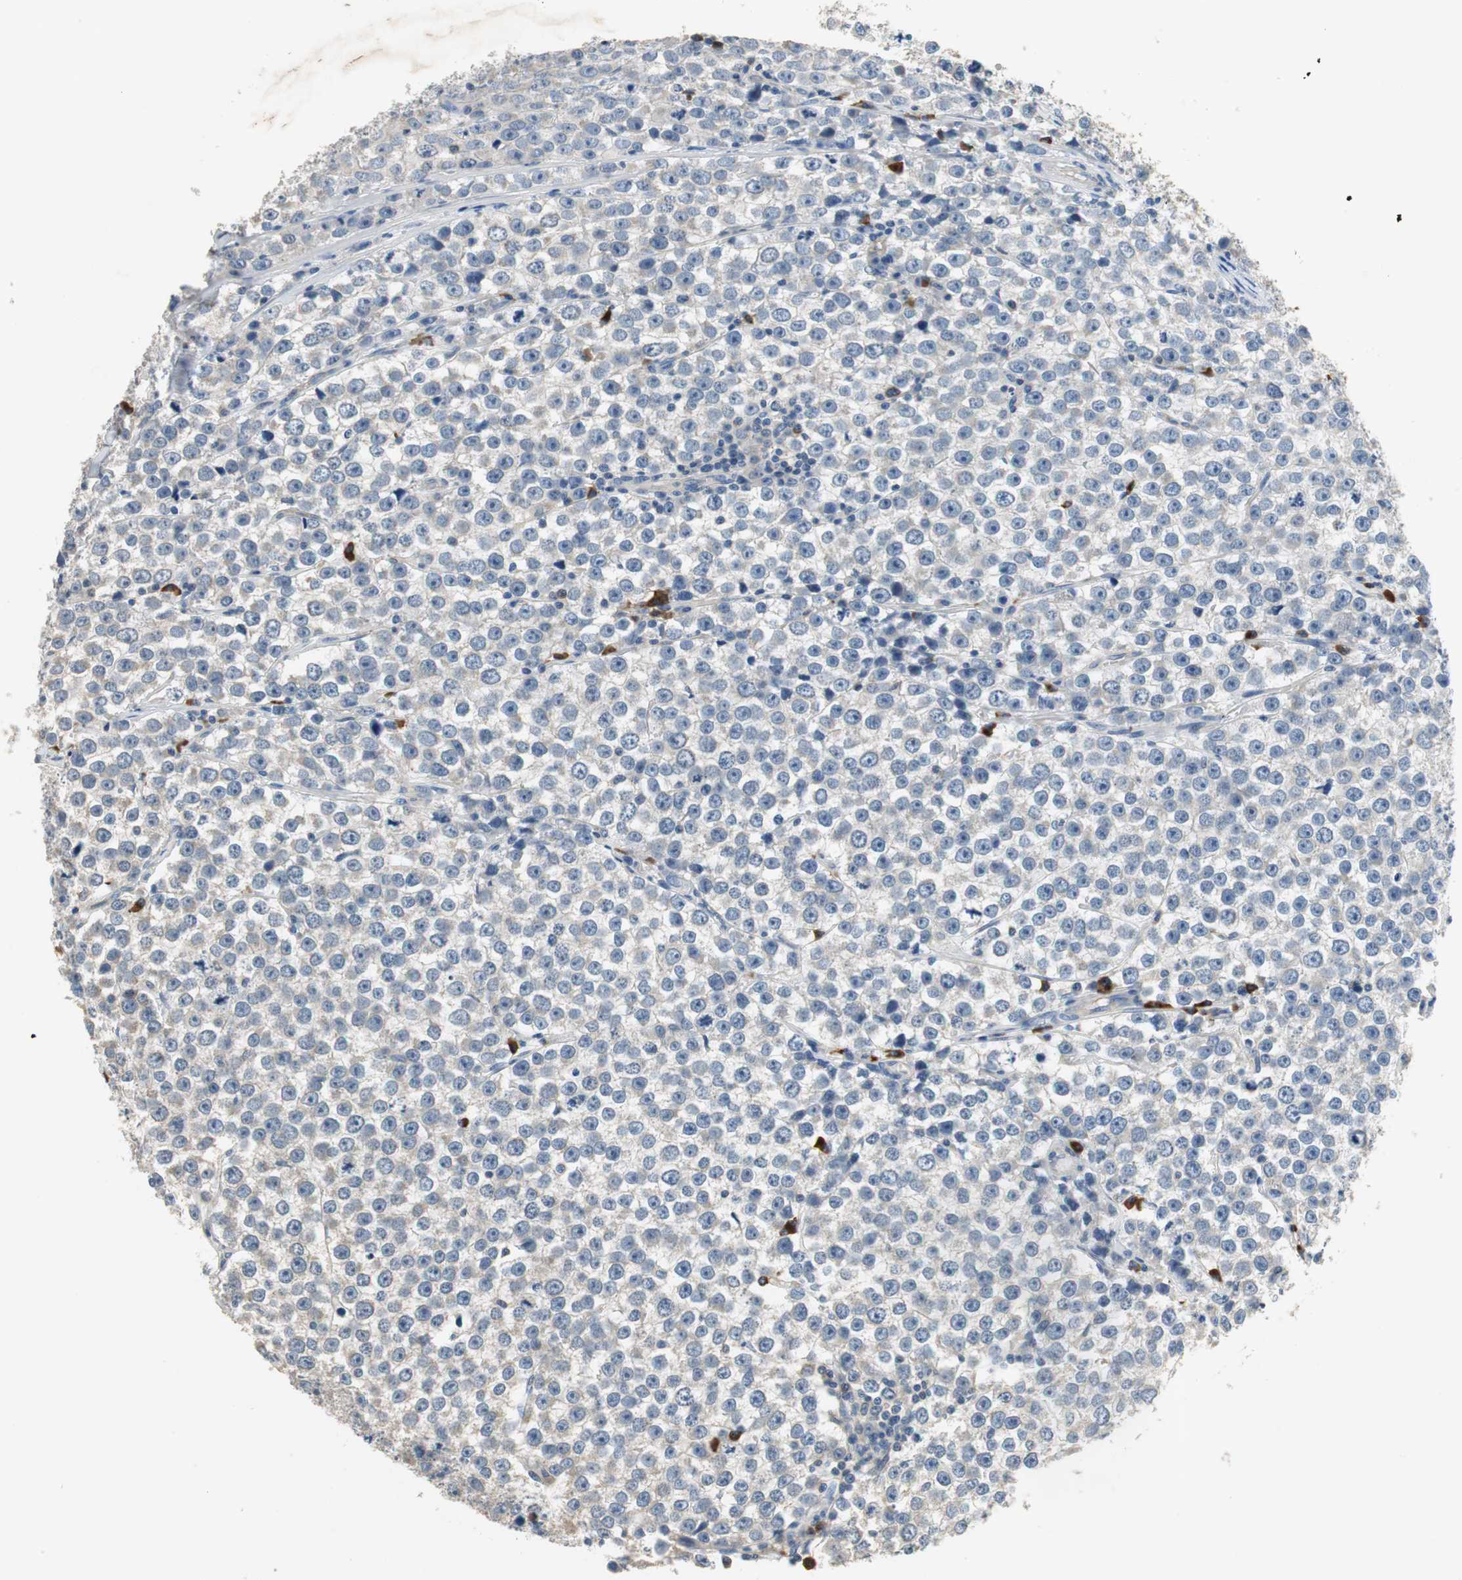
{"staining": {"intensity": "negative", "quantity": "none", "location": "none"}, "tissue": "testis cancer", "cell_type": "Tumor cells", "image_type": "cancer", "snomed": [{"axis": "morphology", "description": "Seminoma, NOS"}, {"axis": "morphology", "description": "Carcinoma, Embryonal, NOS"}, {"axis": "topography", "description": "Testis"}], "caption": "Tumor cells are negative for brown protein staining in testis cancer (seminoma).", "gene": "MTIF2", "patient": {"sex": "male", "age": 52}}